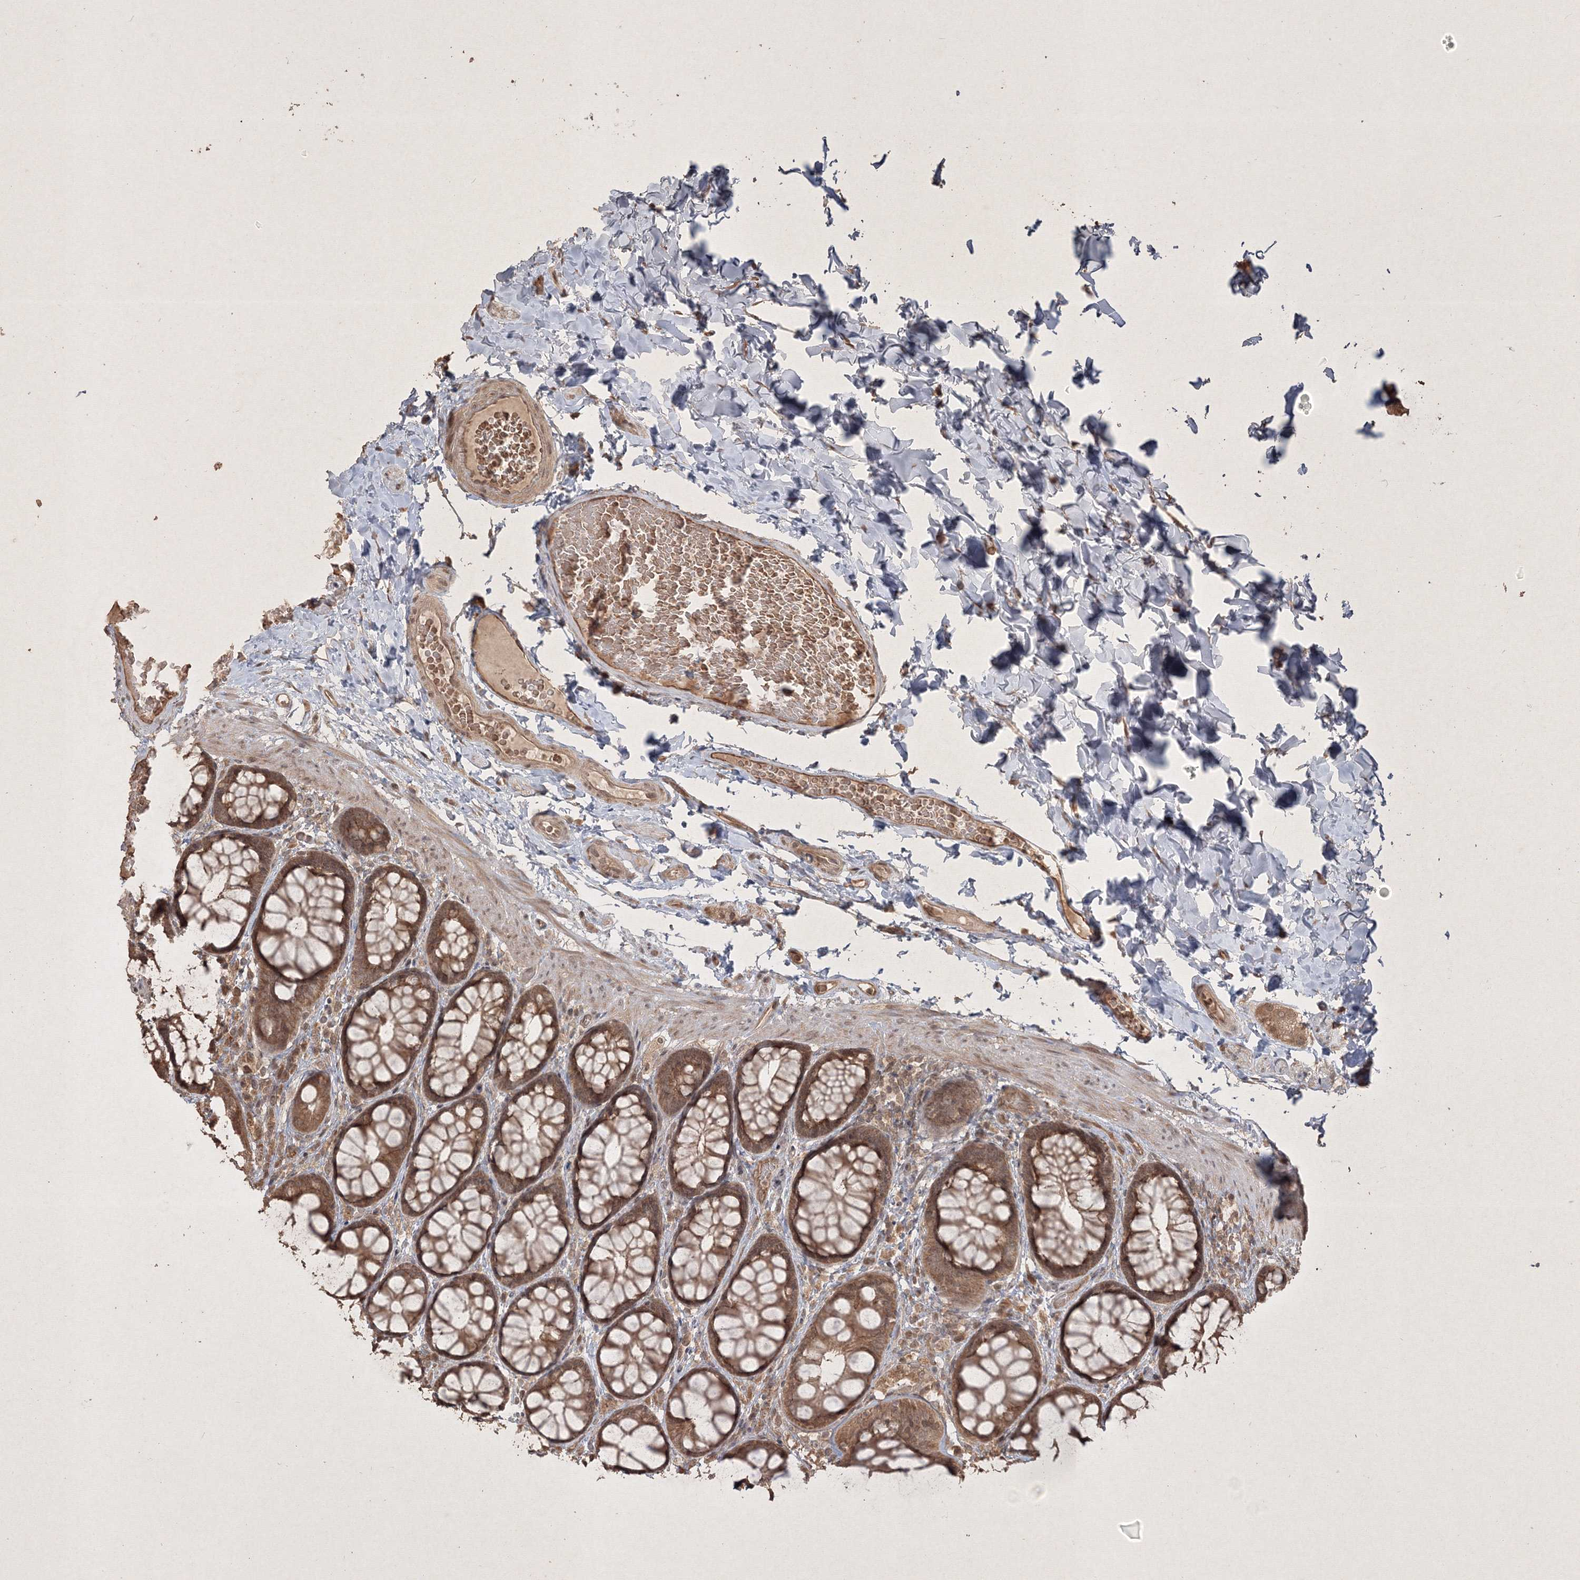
{"staining": {"intensity": "moderate", "quantity": ">75%", "location": "cytoplasmic/membranous,nuclear"}, "tissue": "colon", "cell_type": "Endothelial cells", "image_type": "normal", "snomed": [{"axis": "morphology", "description": "Normal tissue, NOS"}, {"axis": "topography", "description": "Colon"}], "caption": "Protein staining of benign colon shows moderate cytoplasmic/membranous,nuclear positivity in approximately >75% of endothelial cells. Using DAB (3,3'-diaminobenzidine) (brown) and hematoxylin (blue) stains, captured at high magnification using brightfield microscopy.", "gene": "PELI3", "patient": {"sex": "male", "age": 47}}